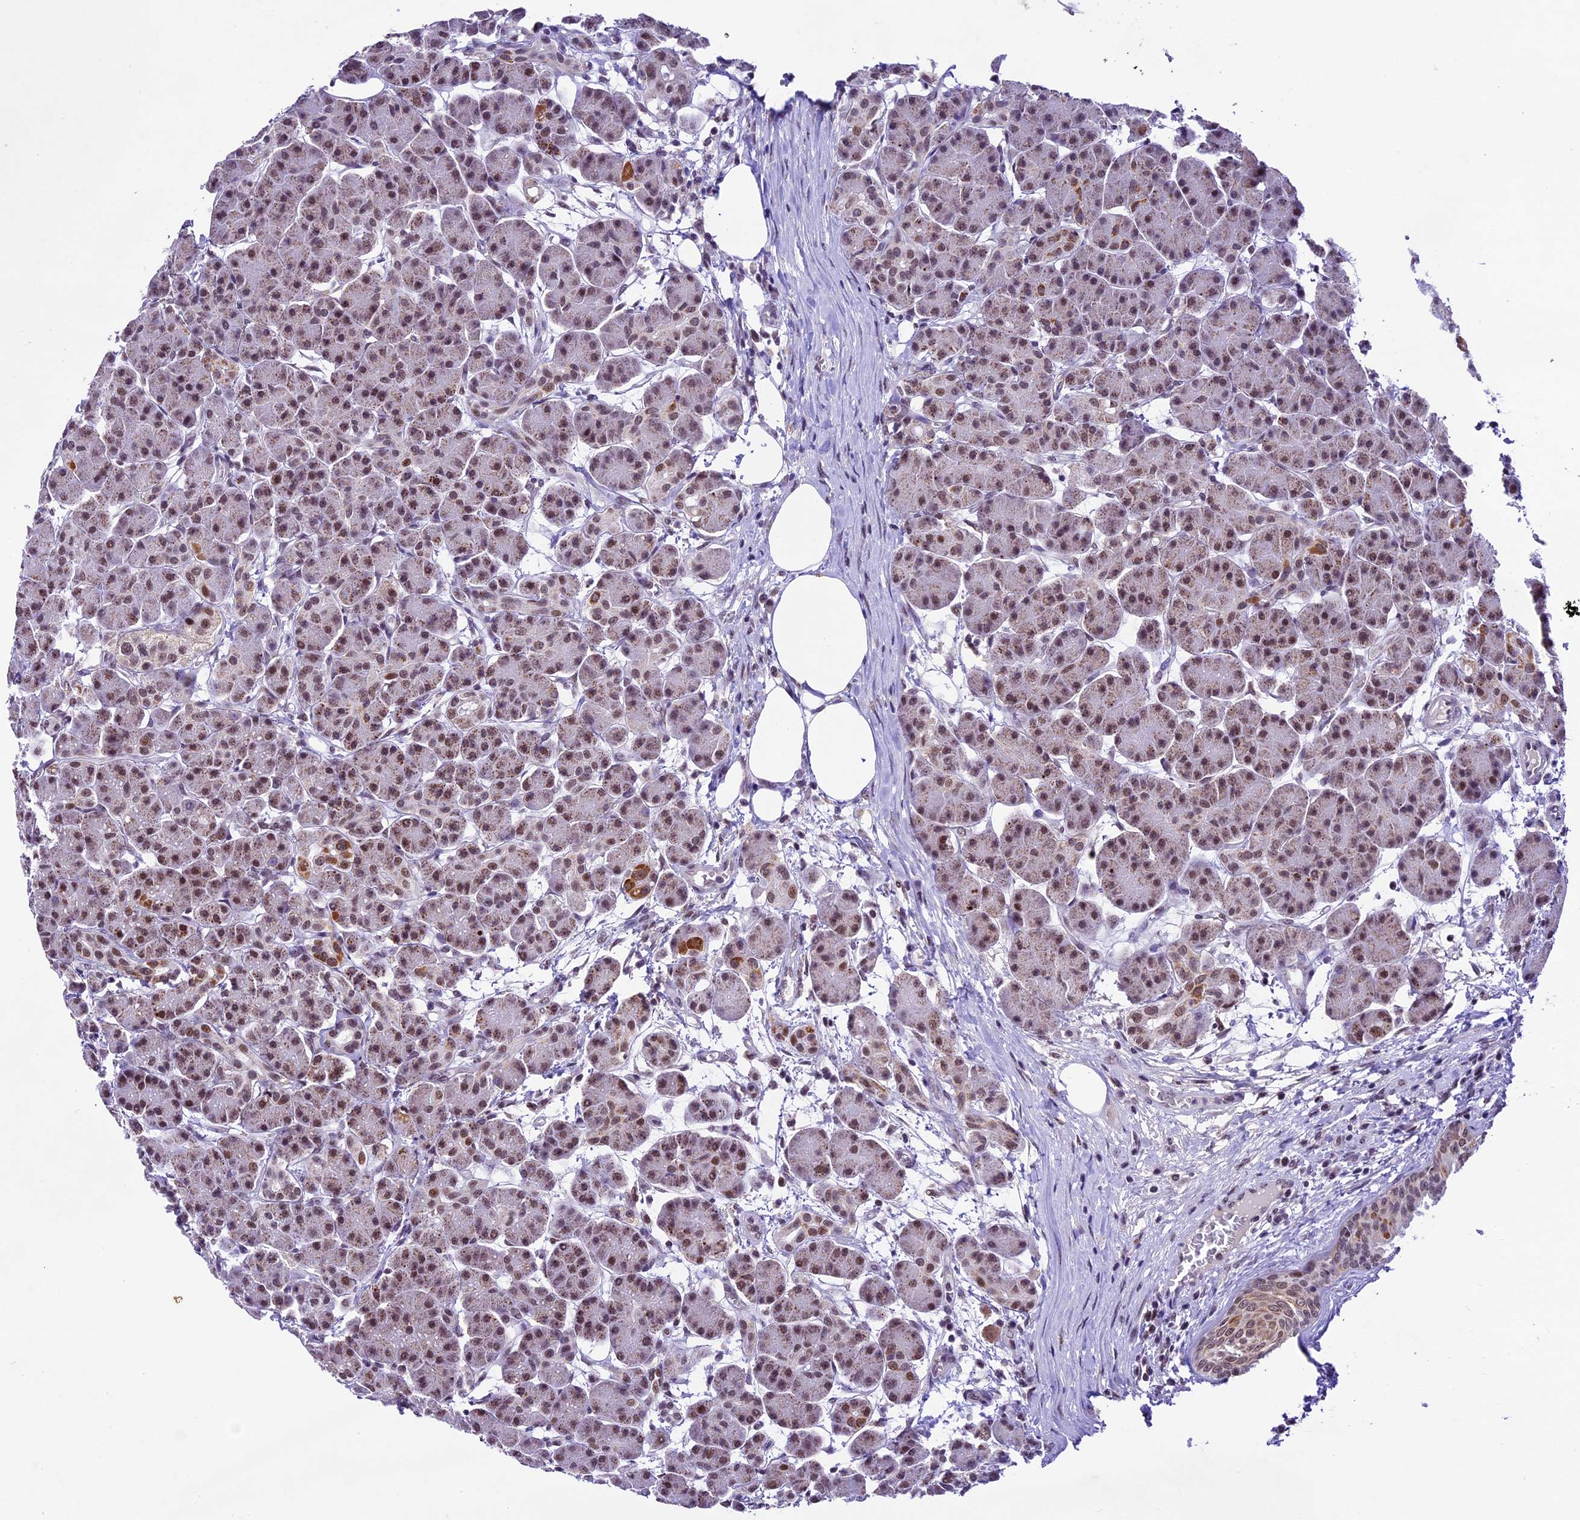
{"staining": {"intensity": "moderate", "quantity": "25%-75%", "location": "cytoplasmic/membranous,nuclear"}, "tissue": "pancreas", "cell_type": "Exocrine glandular cells", "image_type": "normal", "snomed": [{"axis": "morphology", "description": "Normal tissue, NOS"}, {"axis": "topography", "description": "Pancreas"}], "caption": "DAB (3,3'-diaminobenzidine) immunohistochemical staining of normal pancreas displays moderate cytoplasmic/membranous,nuclear protein staining in about 25%-75% of exocrine glandular cells. Using DAB (brown) and hematoxylin (blue) stains, captured at high magnification using brightfield microscopy.", "gene": "CARS2", "patient": {"sex": "male", "age": 63}}